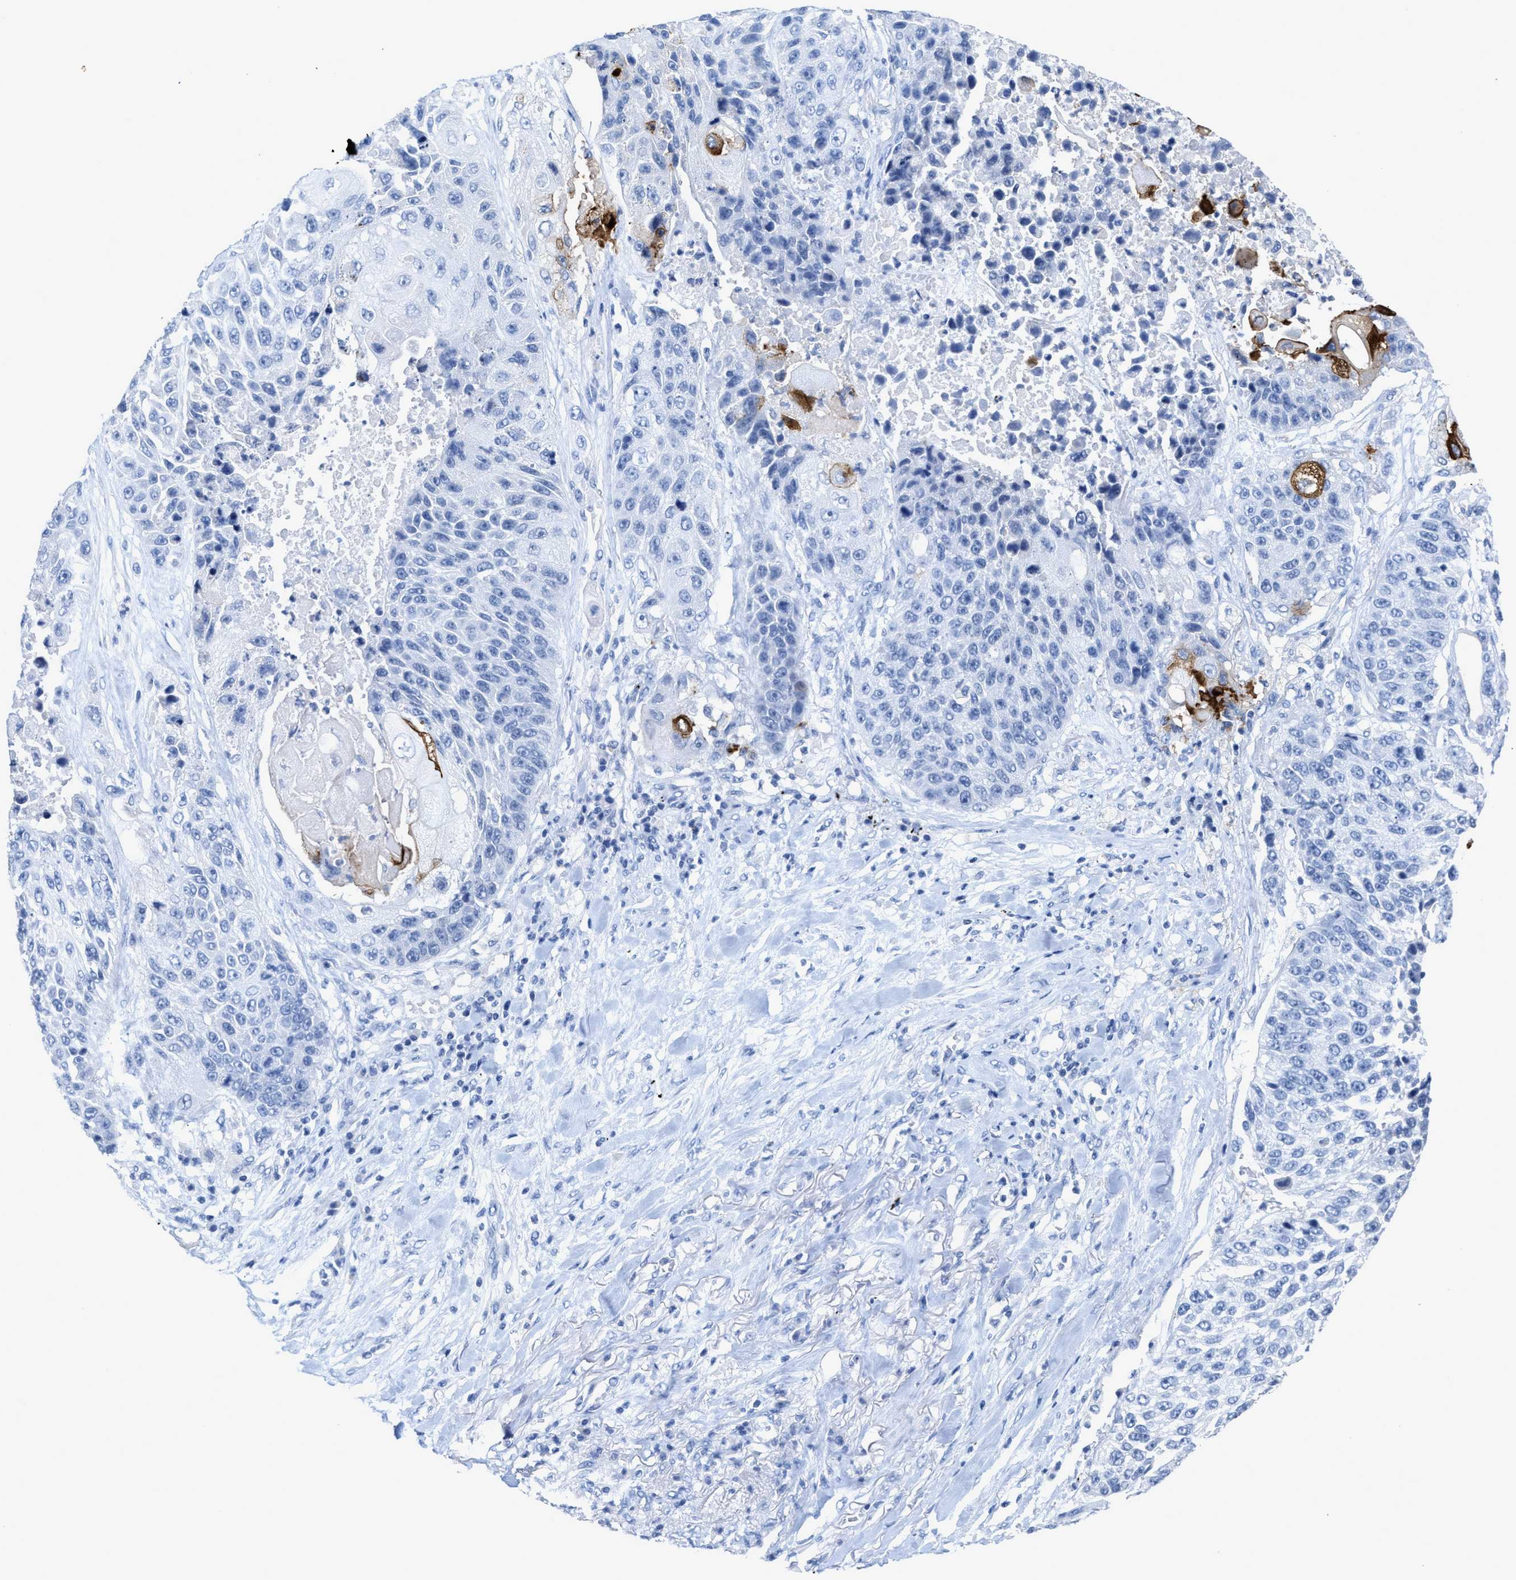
{"staining": {"intensity": "strong", "quantity": "<25%", "location": "cytoplasmic/membranous"}, "tissue": "lung cancer", "cell_type": "Tumor cells", "image_type": "cancer", "snomed": [{"axis": "morphology", "description": "Squamous cell carcinoma, NOS"}, {"axis": "topography", "description": "Lung"}], "caption": "A medium amount of strong cytoplasmic/membranous expression is identified in about <25% of tumor cells in squamous cell carcinoma (lung) tissue.", "gene": "CEACAM5", "patient": {"sex": "male", "age": 61}}